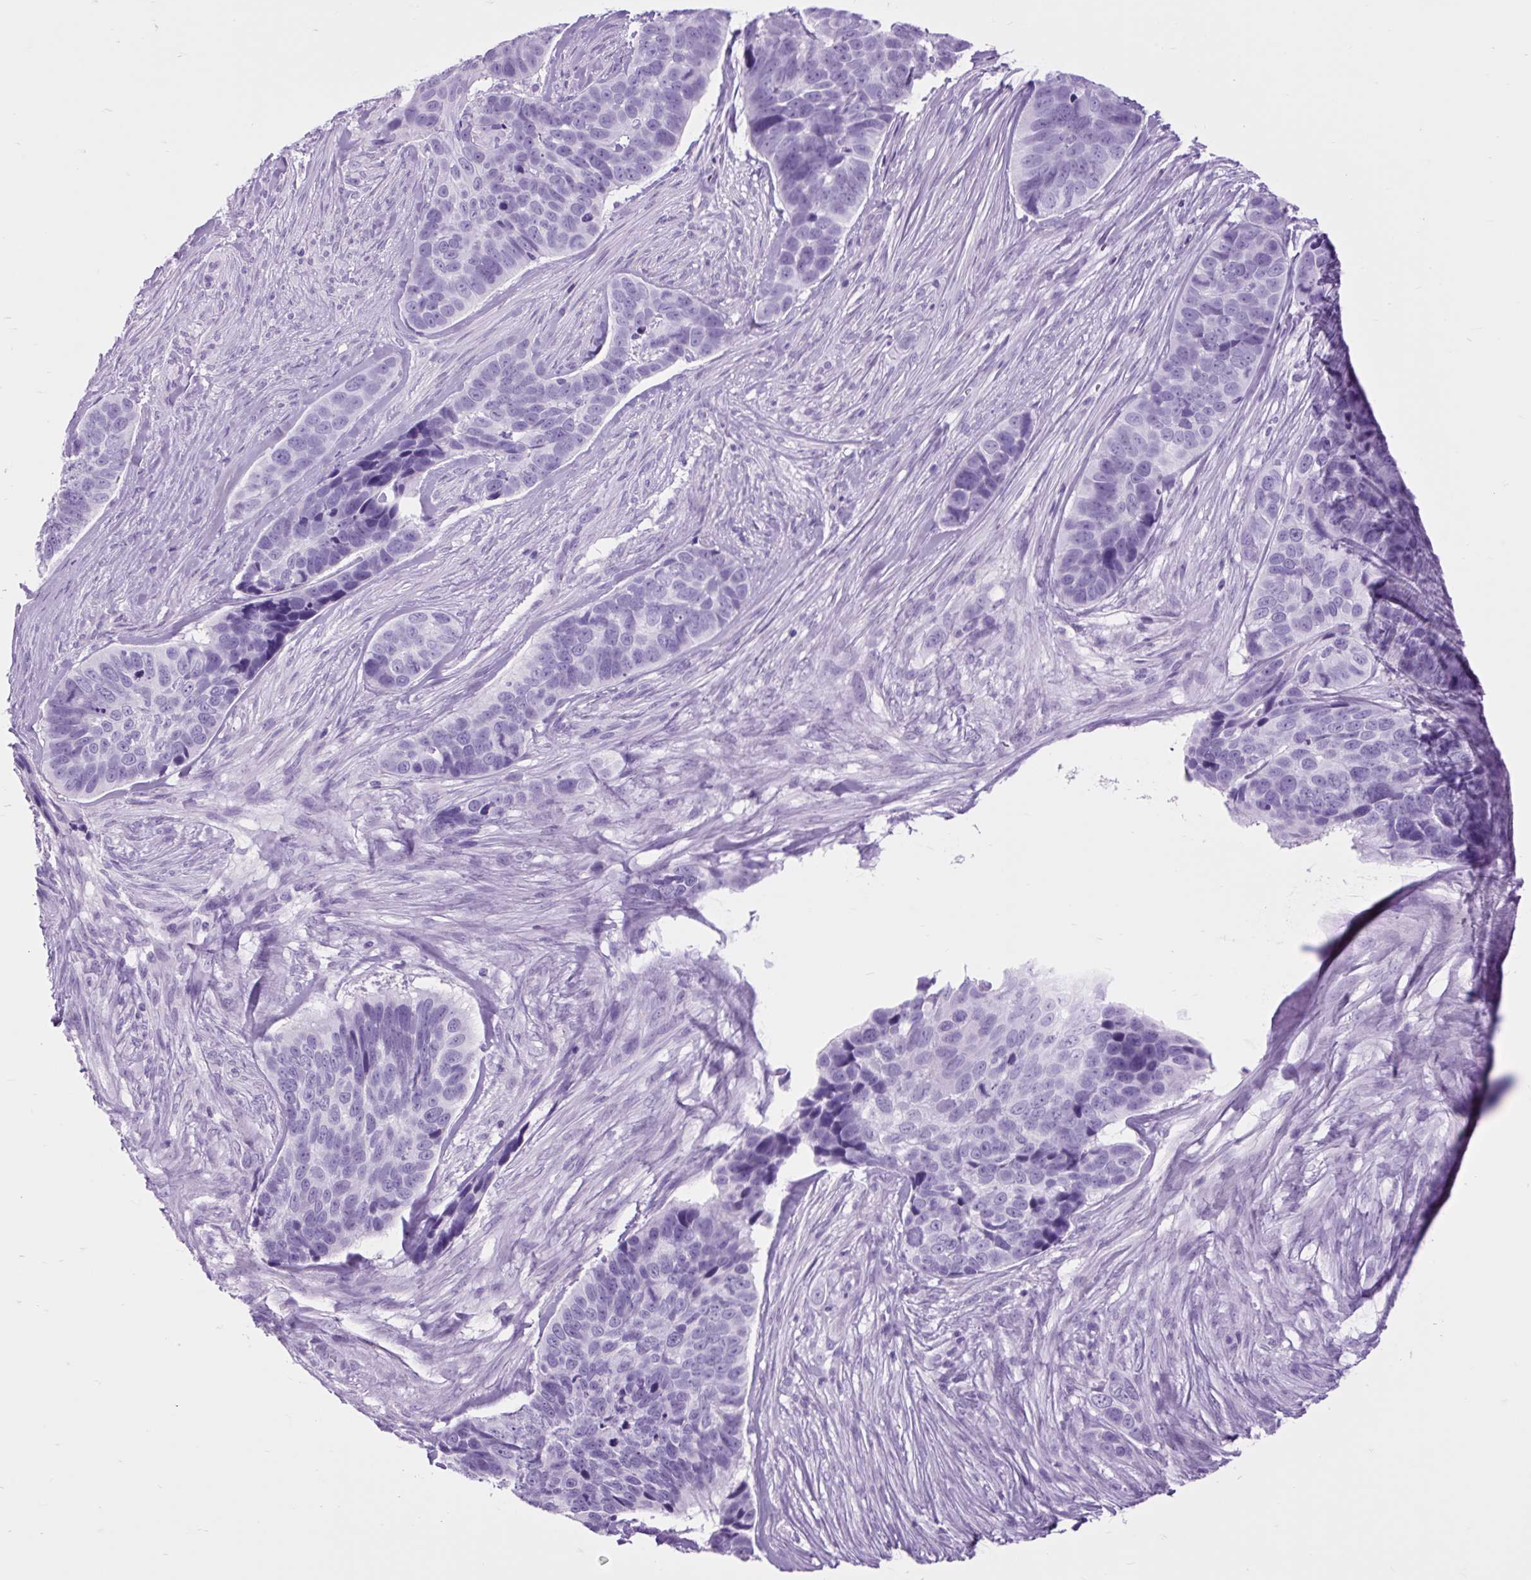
{"staining": {"intensity": "negative", "quantity": "none", "location": "none"}, "tissue": "skin cancer", "cell_type": "Tumor cells", "image_type": "cancer", "snomed": [{"axis": "morphology", "description": "Basal cell carcinoma"}, {"axis": "topography", "description": "Skin"}], "caption": "The micrograph reveals no staining of tumor cells in skin basal cell carcinoma.", "gene": "DPP6", "patient": {"sex": "female", "age": 82}}